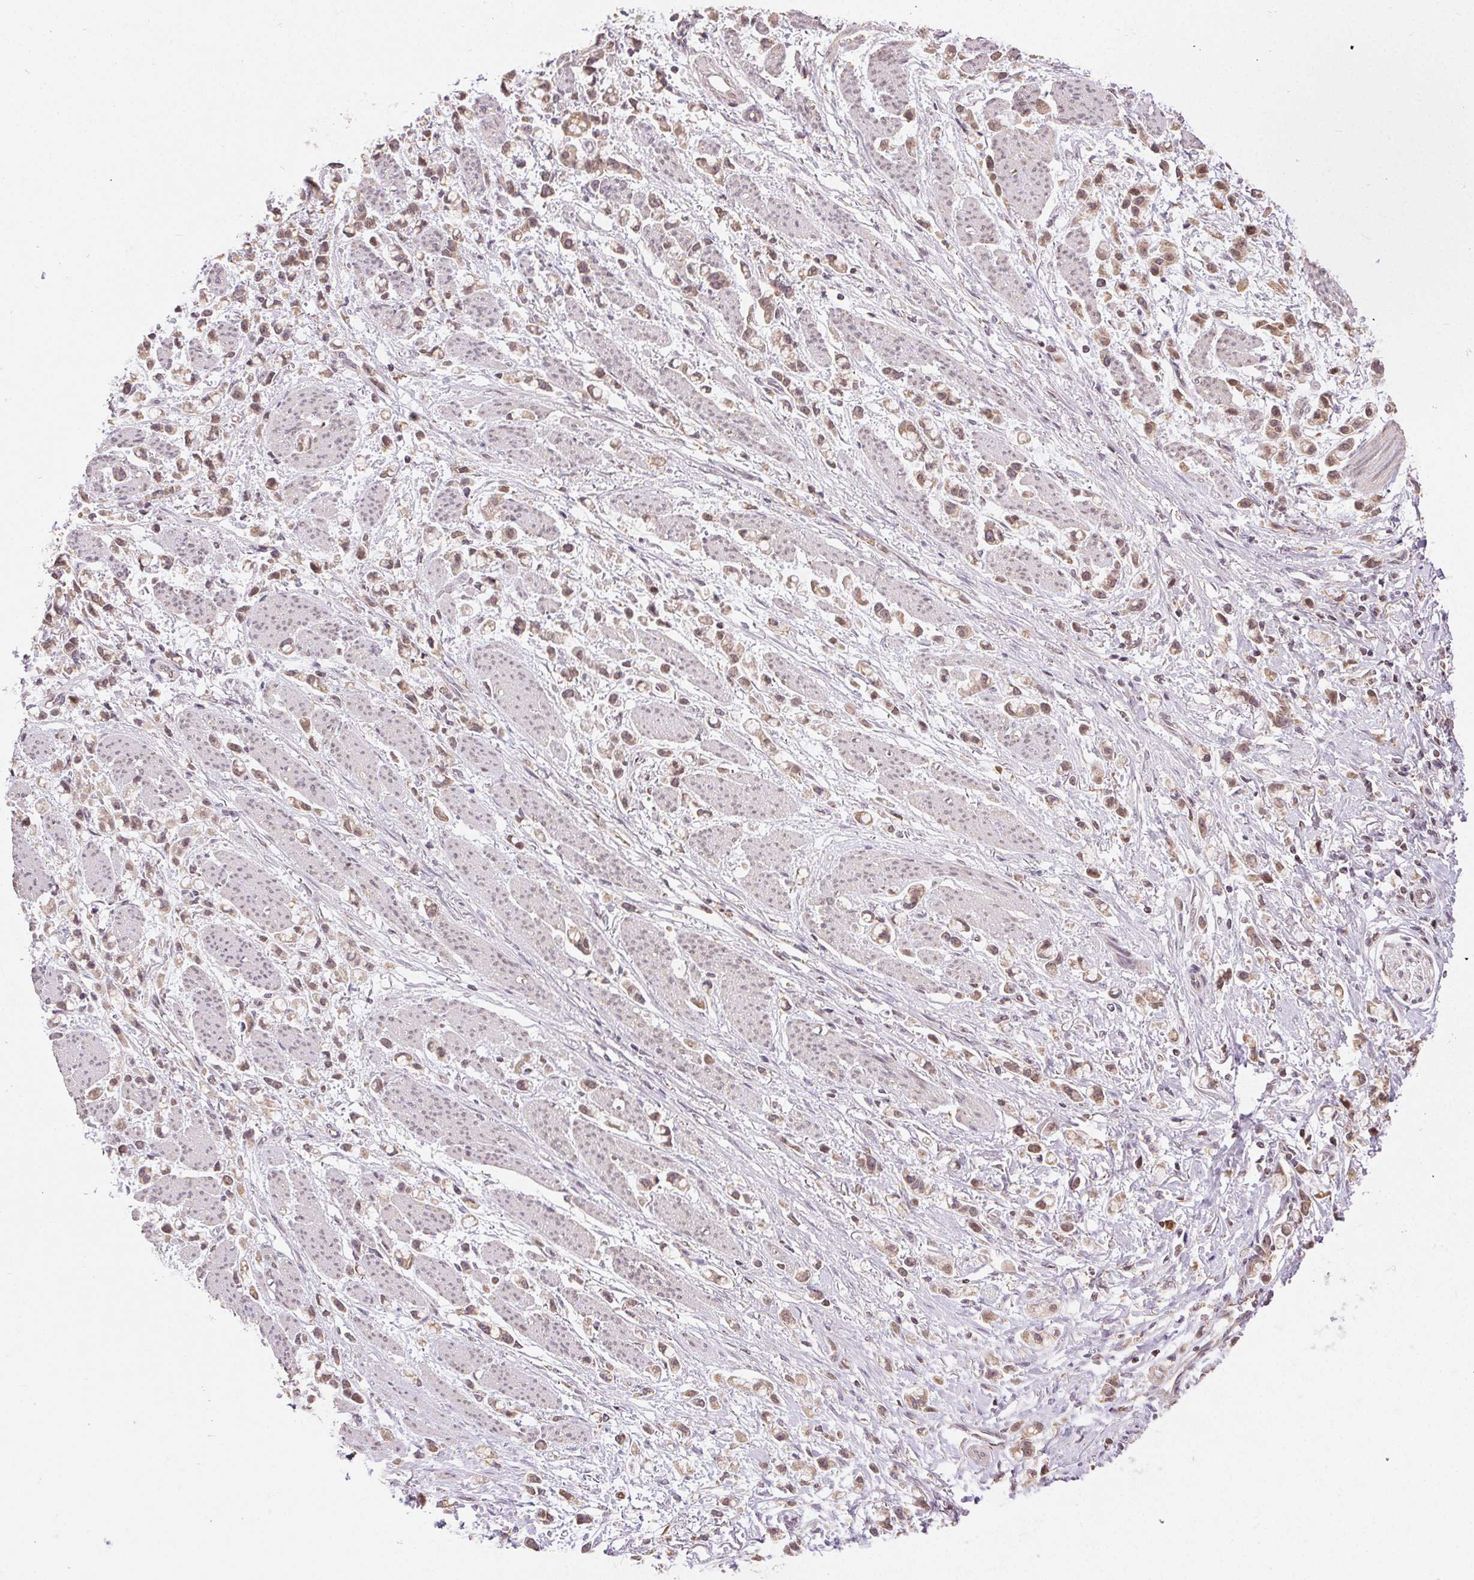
{"staining": {"intensity": "weak", "quantity": ">75%", "location": "nuclear"}, "tissue": "stomach cancer", "cell_type": "Tumor cells", "image_type": "cancer", "snomed": [{"axis": "morphology", "description": "Adenocarcinoma, NOS"}, {"axis": "topography", "description": "Stomach"}], "caption": "A low amount of weak nuclear positivity is identified in approximately >75% of tumor cells in stomach cancer (adenocarcinoma) tissue.", "gene": "PIWIL4", "patient": {"sex": "female", "age": 81}}